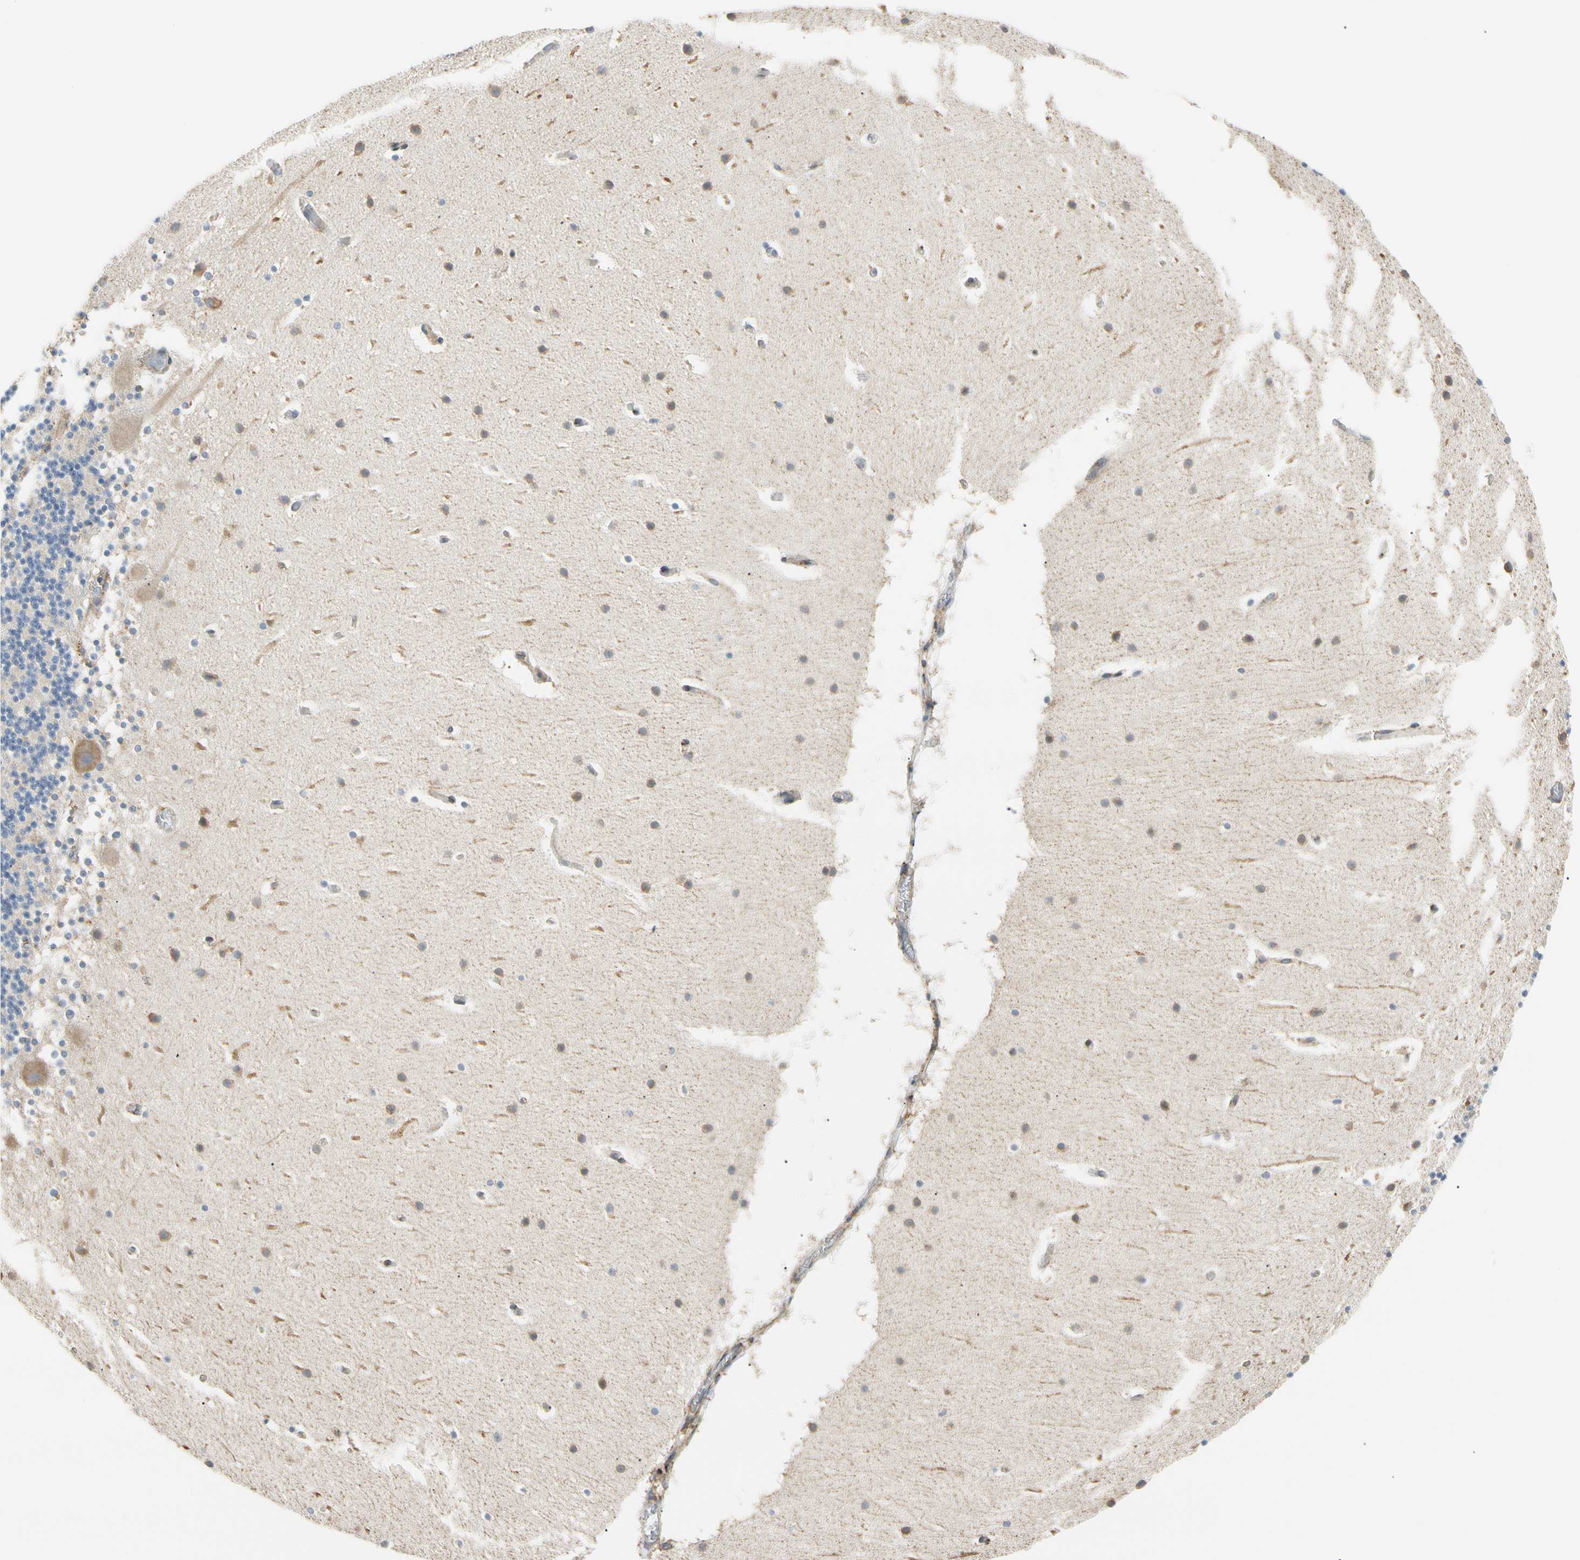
{"staining": {"intensity": "negative", "quantity": "none", "location": "none"}, "tissue": "cerebellum", "cell_type": "Cells in granular layer", "image_type": "normal", "snomed": [{"axis": "morphology", "description": "Normal tissue, NOS"}, {"axis": "topography", "description": "Cerebellum"}], "caption": "Cells in granular layer are negative for brown protein staining in unremarkable cerebellum. (DAB immunohistochemistry with hematoxylin counter stain).", "gene": "PLGRKT", "patient": {"sex": "male", "age": 45}}